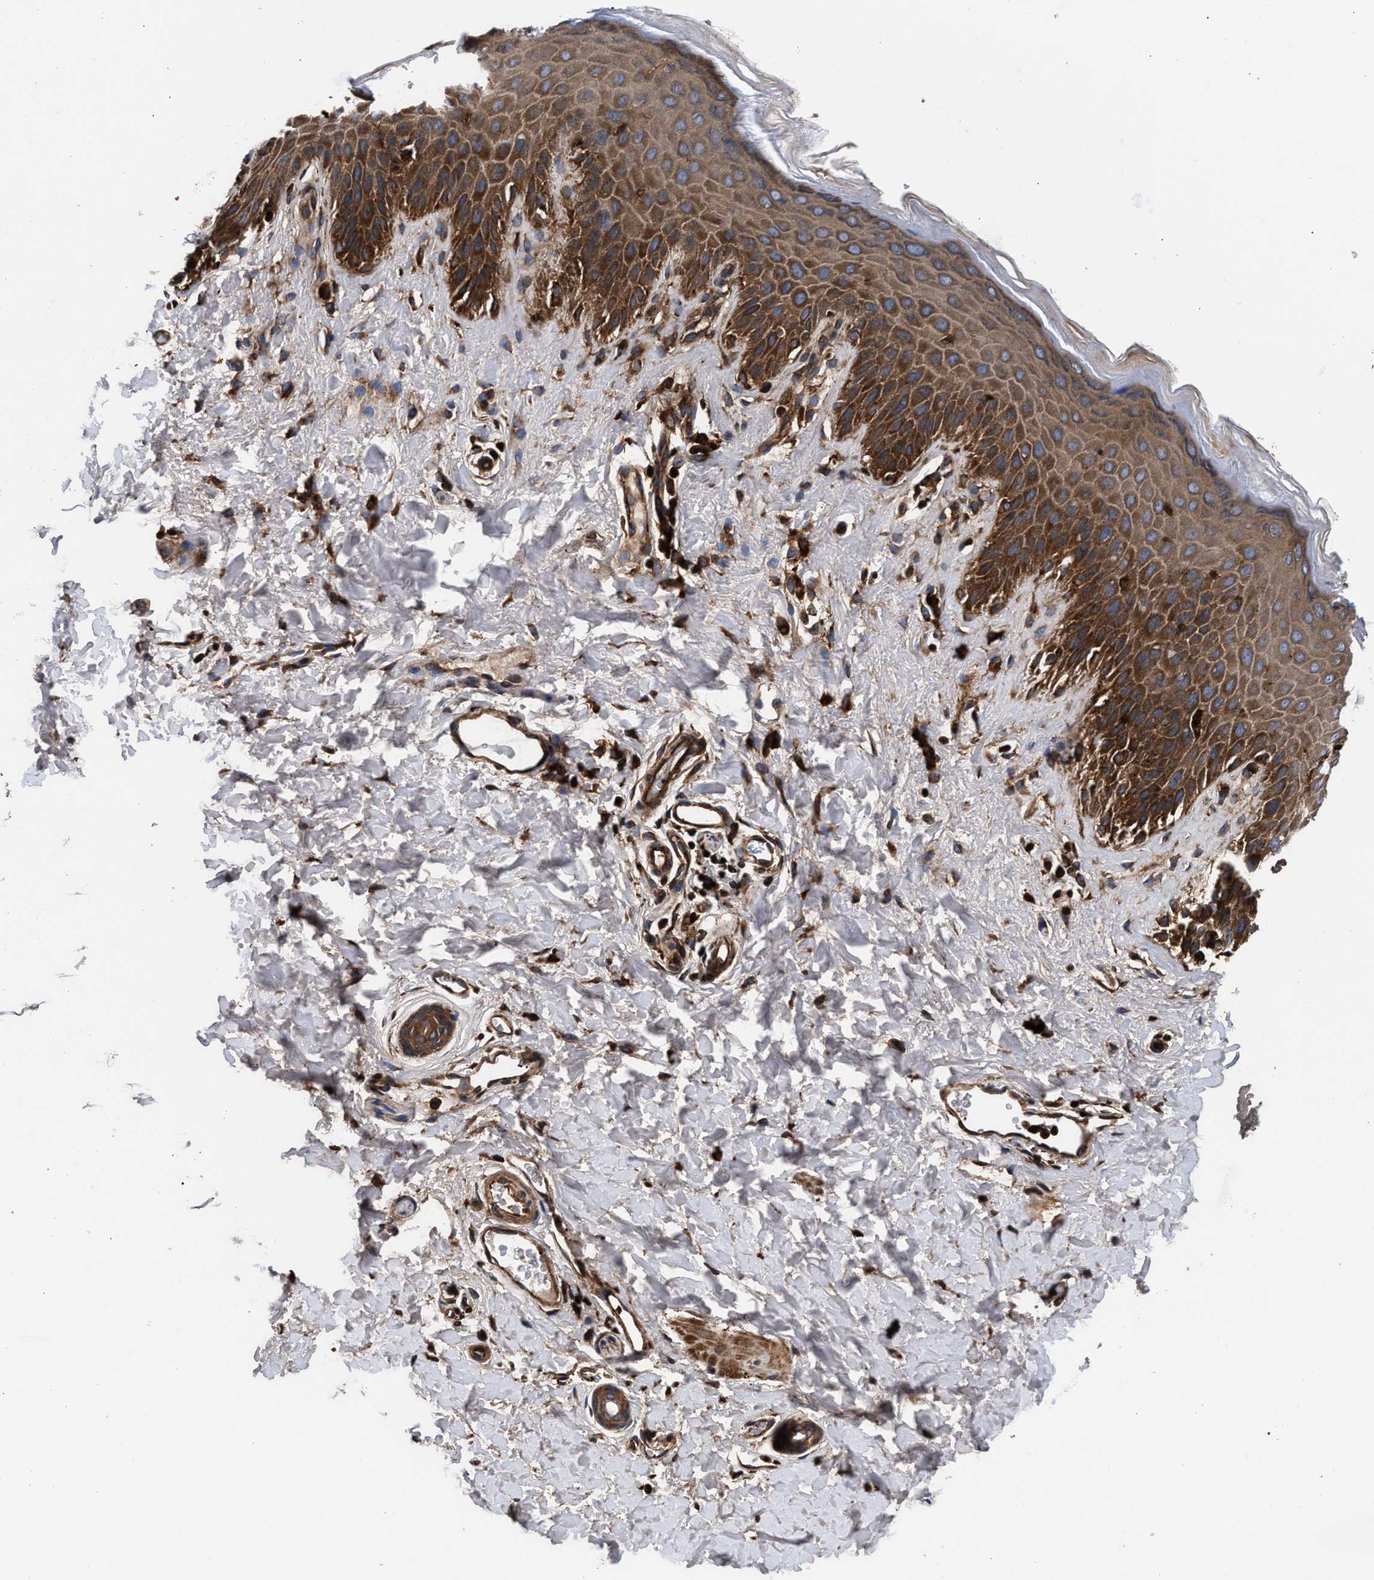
{"staining": {"intensity": "strong", "quantity": ">75%", "location": "cytoplasmic/membranous"}, "tissue": "skin", "cell_type": "Epidermal cells", "image_type": "normal", "snomed": [{"axis": "morphology", "description": "Normal tissue, NOS"}, {"axis": "topography", "description": "Anal"}], "caption": "IHC photomicrograph of benign skin: skin stained using immunohistochemistry (IHC) reveals high levels of strong protein expression localized specifically in the cytoplasmic/membranous of epidermal cells, appearing as a cytoplasmic/membranous brown color.", "gene": "ENSG00000286112", "patient": {"sex": "male", "age": 44}}